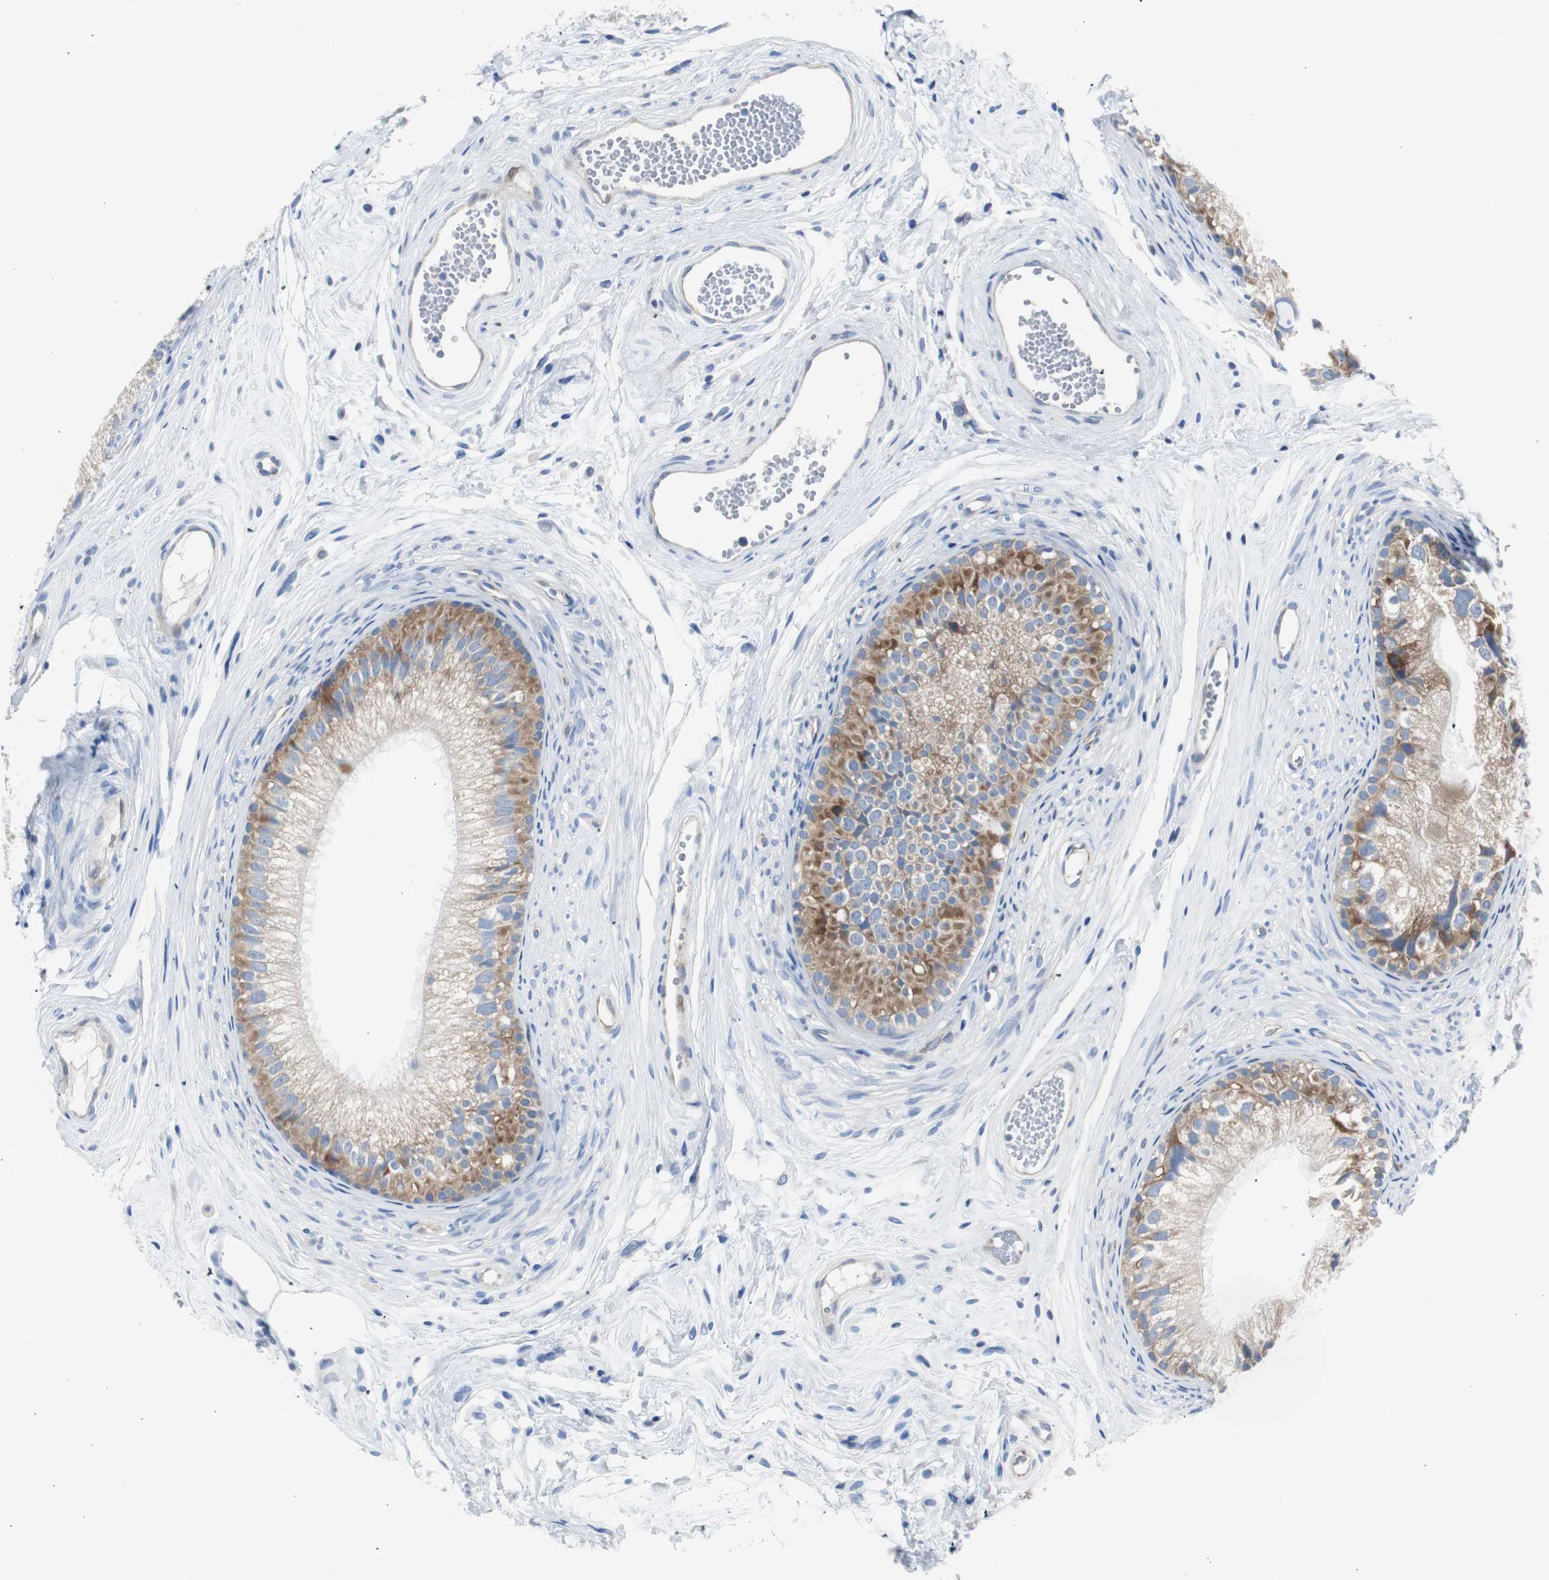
{"staining": {"intensity": "strong", "quantity": ">75%", "location": "cytoplasmic/membranous"}, "tissue": "epididymis", "cell_type": "Glandular cells", "image_type": "normal", "snomed": [{"axis": "morphology", "description": "Normal tissue, NOS"}, {"axis": "topography", "description": "Epididymis"}], "caption": "Immunohistochemistry of benign human epididymis exhibits high levels of strong cytoplasmic/membranous staining in about >75% of glandular cells.", "gene": "RPS12", "patient": {"sex": "male", "age": 56}}